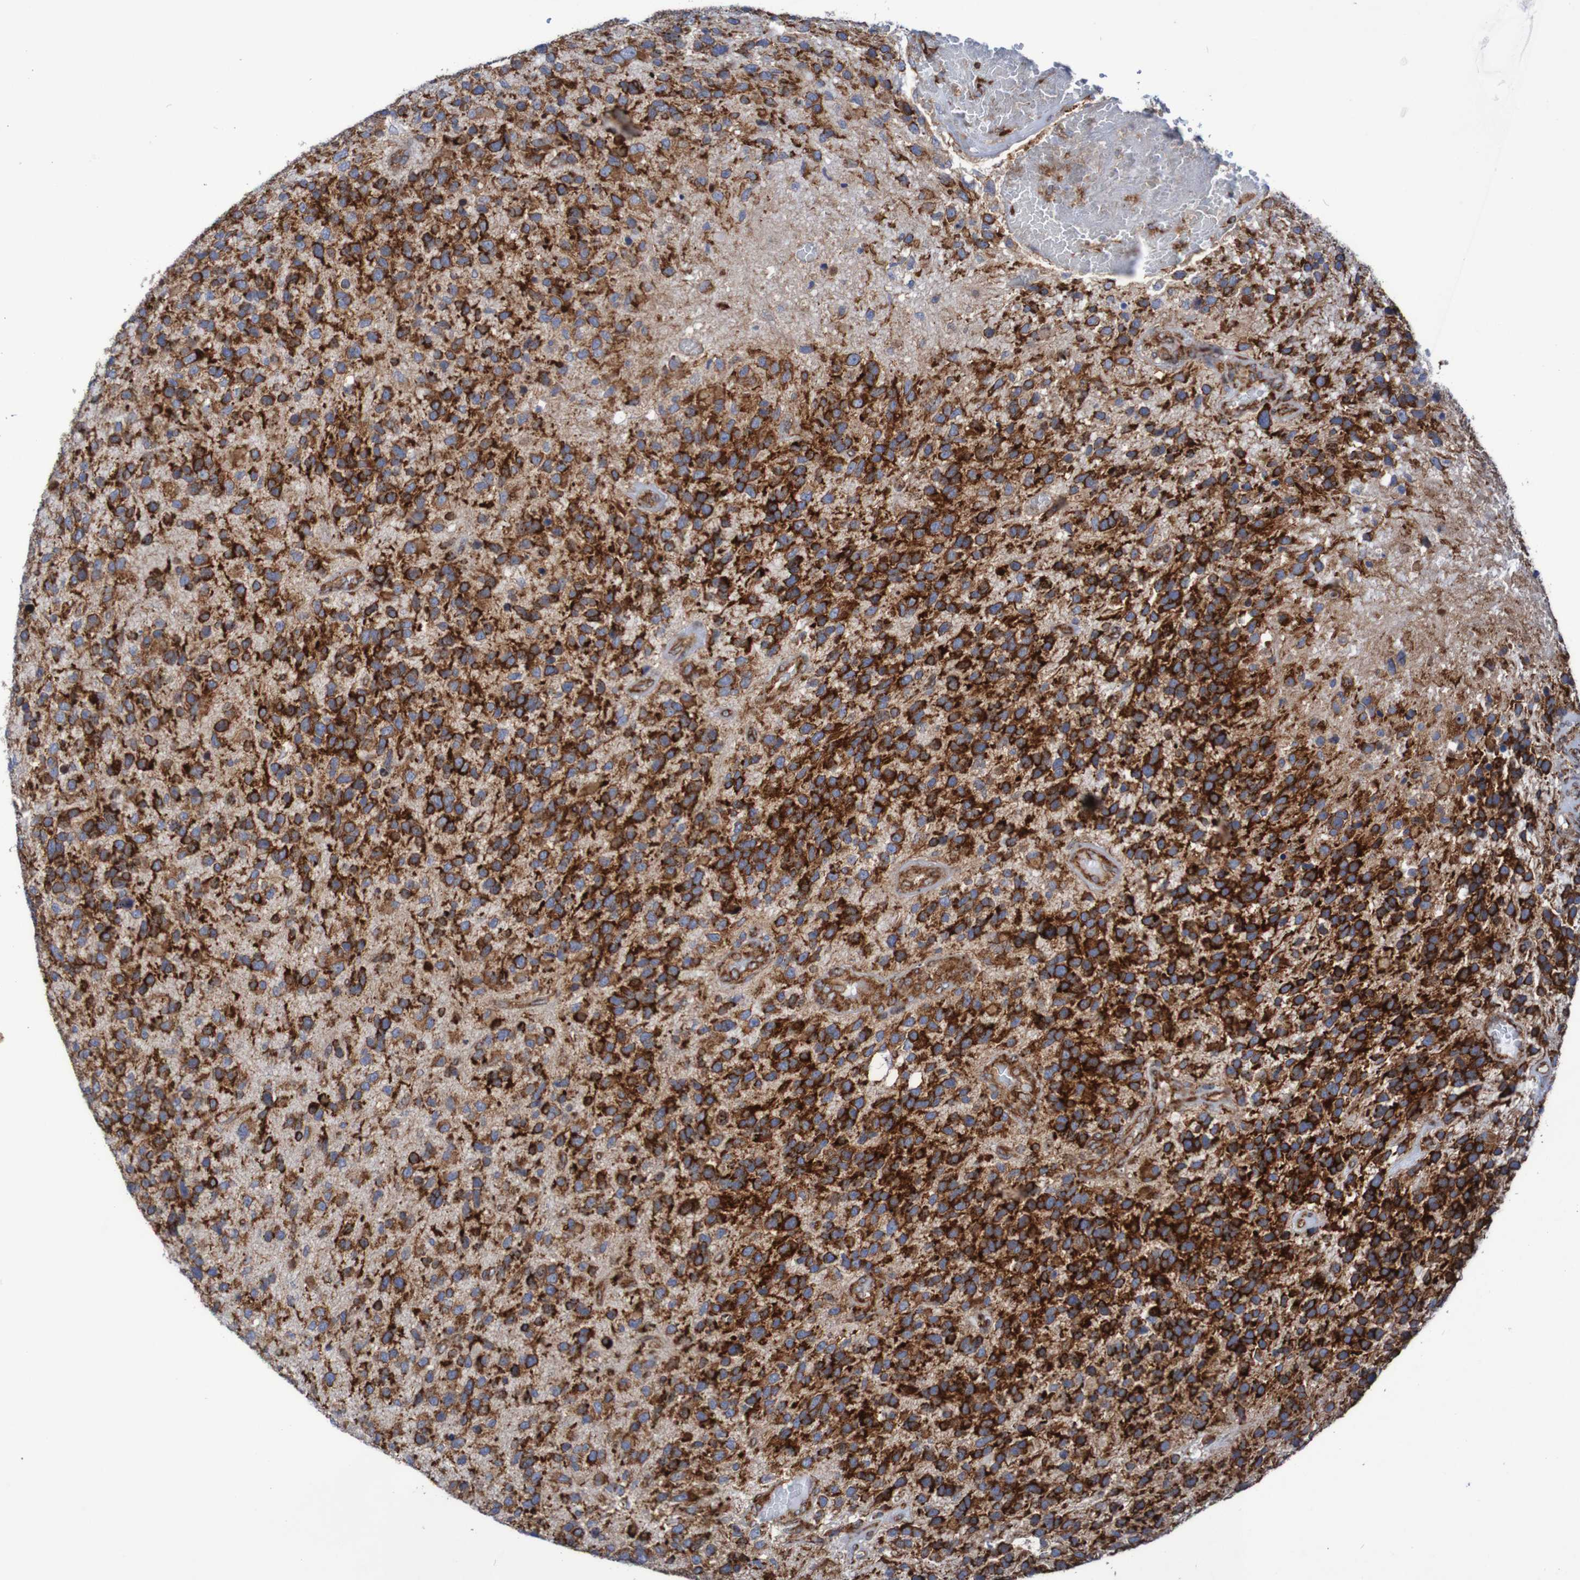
{"staining": {"intensity": "strong", "quantity": ">75%", "location": "cytoplasmic/membranous"}, "tissue": "glioma", "cell_type": "Tumor cells", "image_type": "cancer", "snomed": [{"axis": "morphology", "description": "Glioma, malignant, High grade"}, {"axis": "topography", "description": "Brain"}], "caption": "Malignant high-grade glioma stained for a protein exhibits strong cytoplasmic/membranous positivity in tumor cells. The staining was performed using DAB (3,3'-diaminobenzidine) to visualize the protein expression in brown, while the nuclei were stained in blue with hematoxylin (Magnification: 20x).", "gene": "FXR2", "patient": {"sex": "female", "age": 58}}